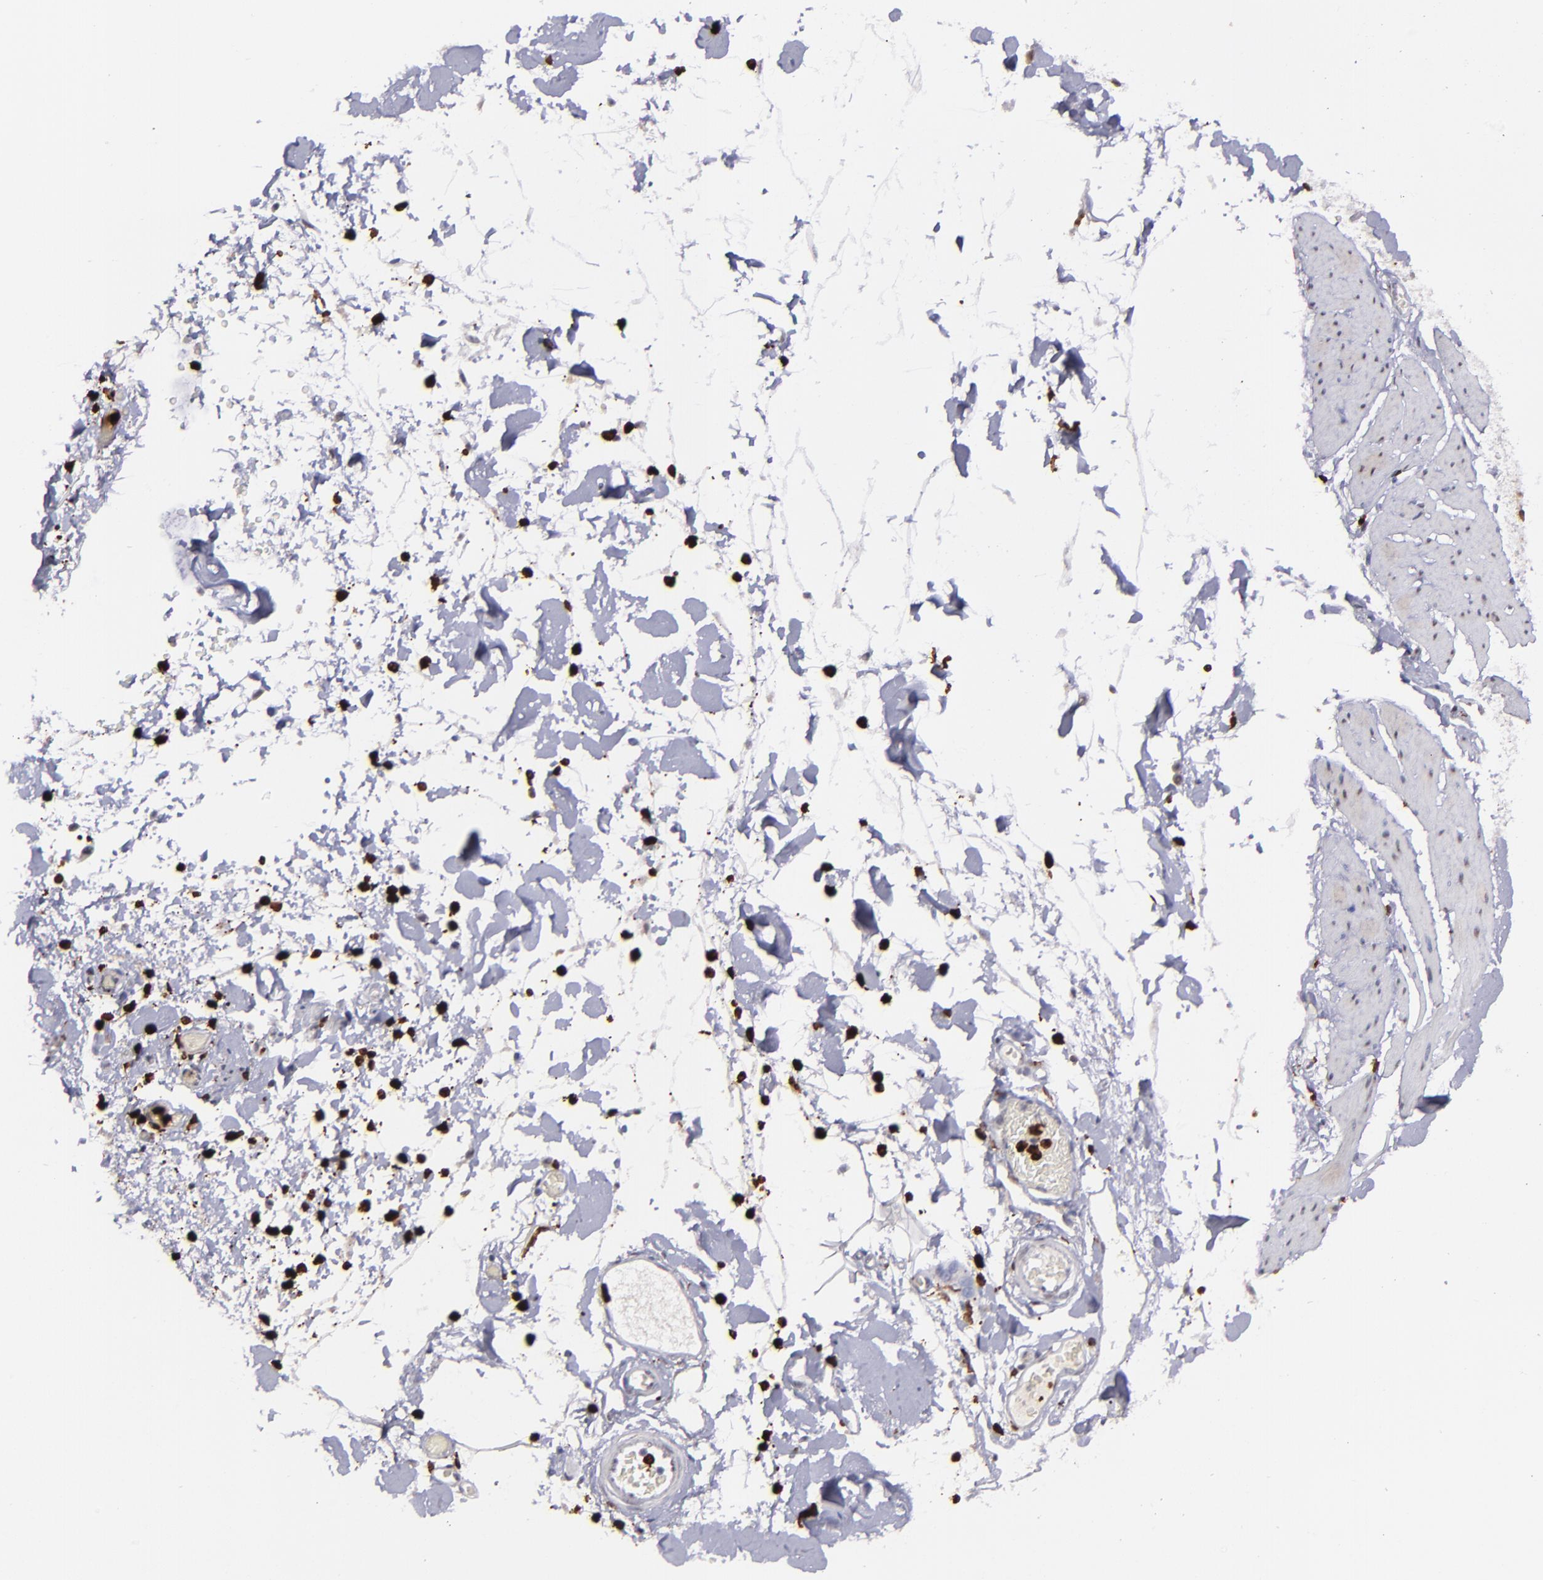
{"staining": {"intensity": "negative", "quantity": "none", "location": "none"}, "tissue": "smooth muscle", "cell_type": "Smooth muscle cells", "image_type": "normal", "snomed": [{"axis": "morphology", "description": "Normal tissue, NOS"}, {"axis": "topography", "description": "Smooth muscle"}, {"axis": "topography", "description": "Colon"}], "caption": "Immunohistochemical staining of normal smooth muscle displays no significant expression in smooth muscle cells. Nuclei are stained in blue.", "gene": "NCF2", "patient": {"sex": "male", "age": 67}}